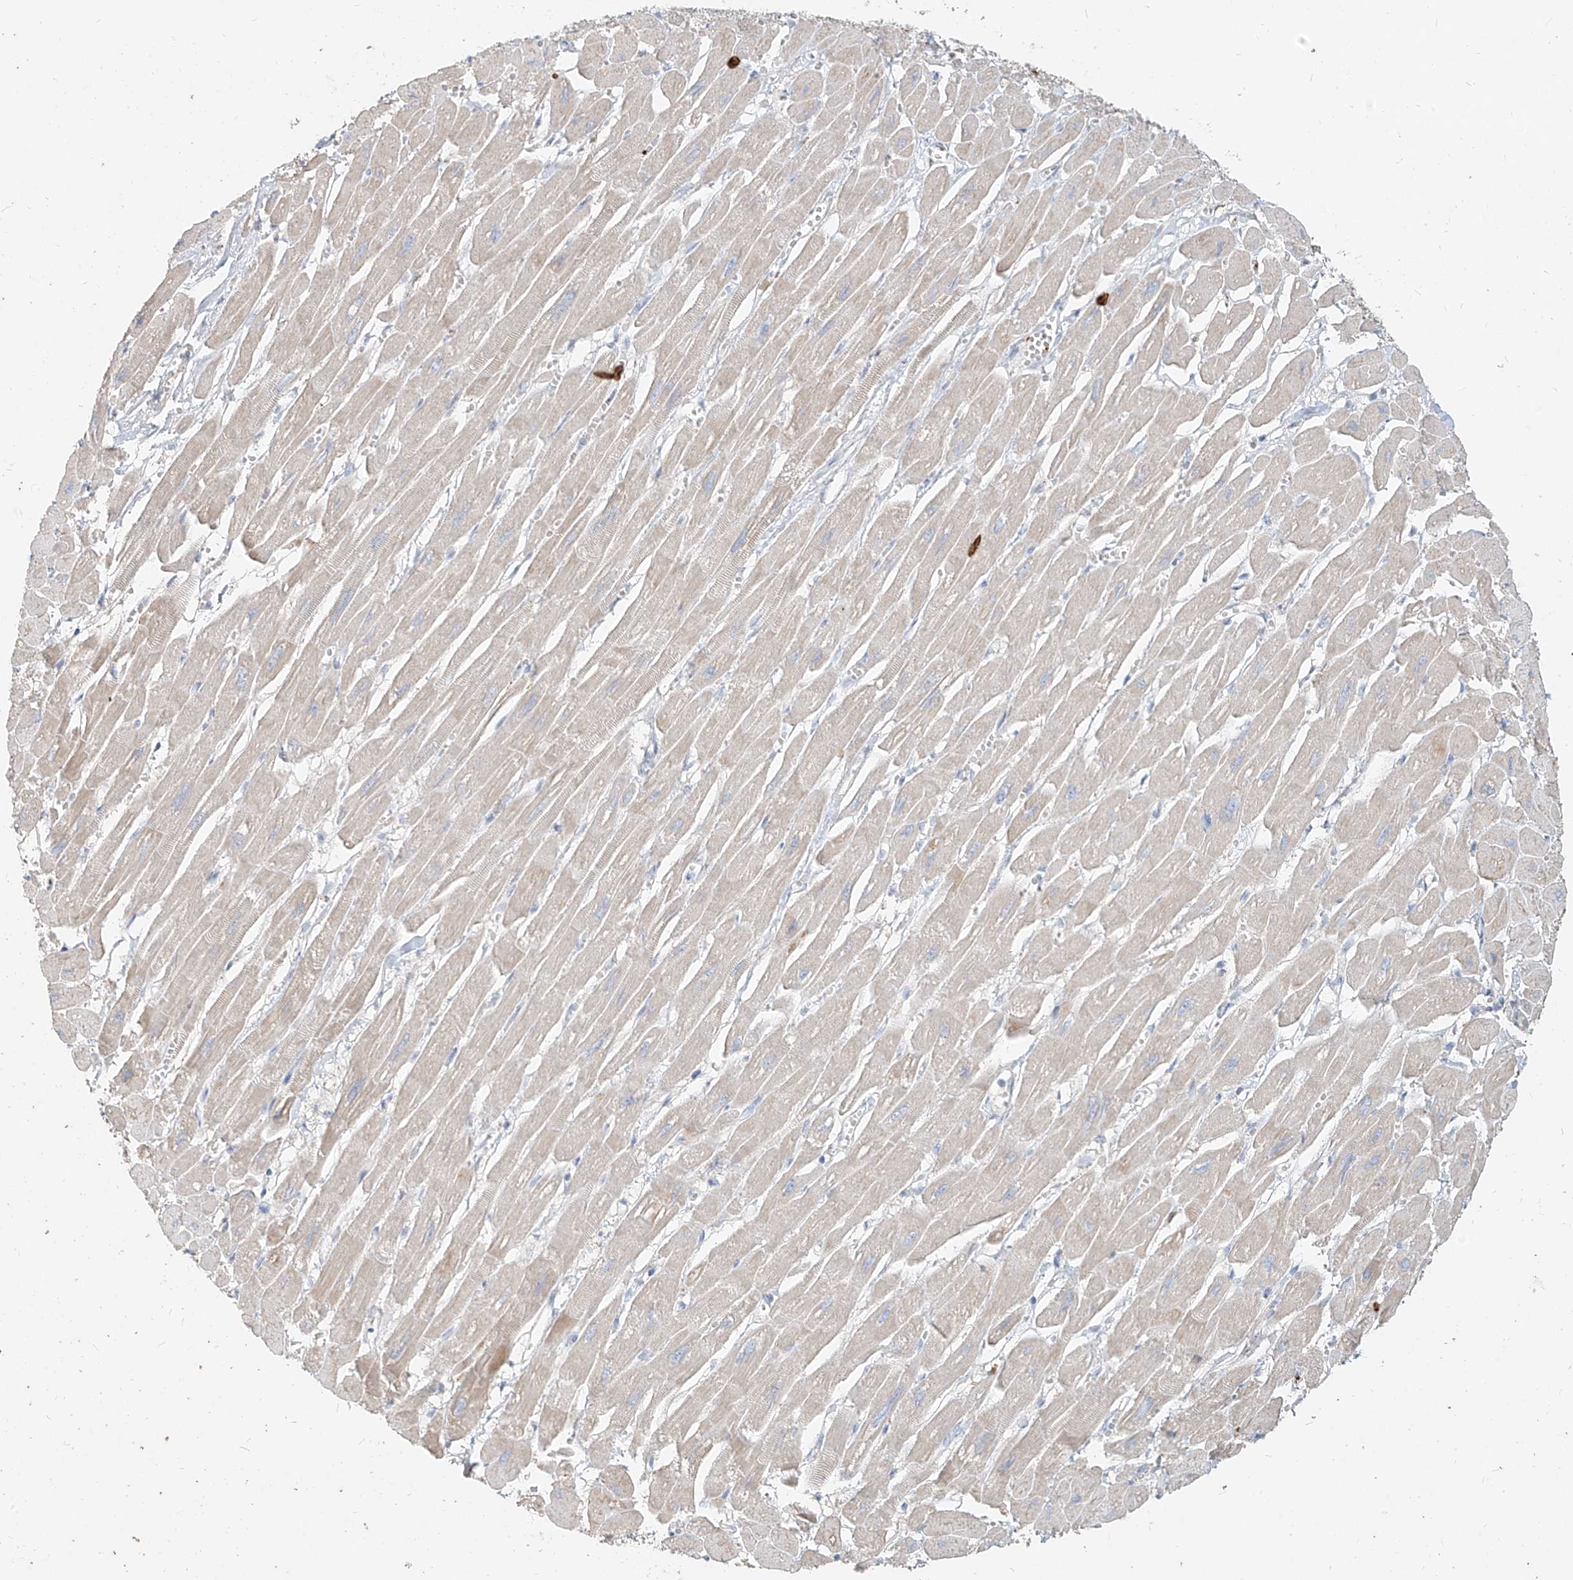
{"staining": {"intensity": "moderate", "quantity": "<25%", "location": "cytoplasmic/membranous"}, "tissue": "heart muscle", "cell_type": "Cardiomyocytes", "image_type": "normal", "snomed": [{"axis": "morphology", "description": "Normal tissue, NOS"}, {"axis": "topography", "description": "Heart"}], "caption": "This is an image of IHC staining of benign heart muscle, which shows moderate staining in the cytoplasmic/membranous of cardiomyocytes.", "gene": "PGD", "patient": {"sex": "female", "age": 54}}